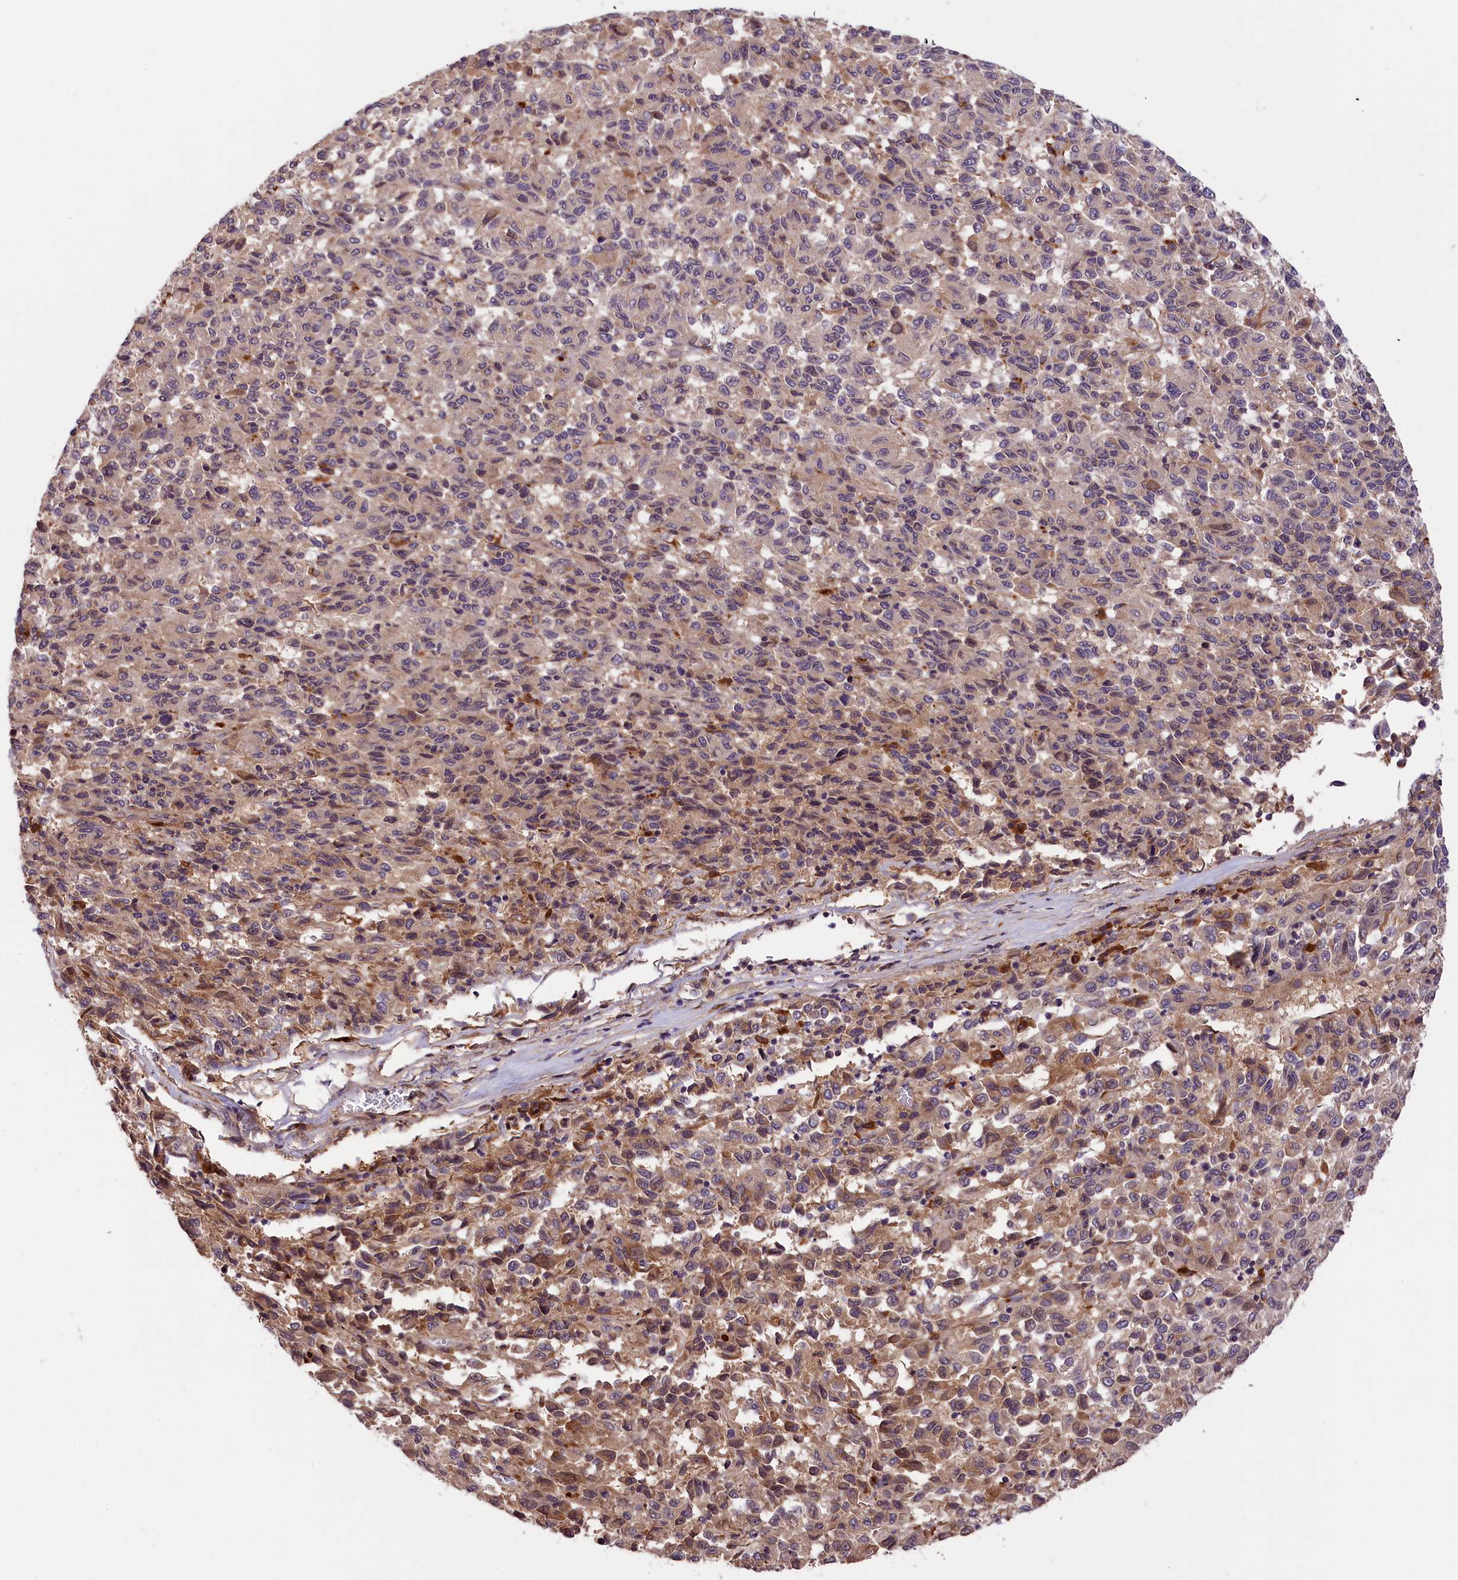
{"staining": {"intensity": "weak", "quantity": "25%-75%", "location": "cytoplasmic/membranous"}, "tissue": "melanoma", "cell_type": "Tumor cells", "image_type": "cancer", "snomed": [{"axis": "morphology", "description": "Malignant melanoma, Metastatic site"}, {"axis": "topography", "description": "Lung"}], "caption": "Protein staining of melanoma tissue exhibits weak cytoplasmic/membranous positivity in about 25%-75% of tumor cells. Ihc stains the protein in brown and the nuclei are stained blue.", "gene": "SETD6", "patient": {"sex": "male", "age": 64}}